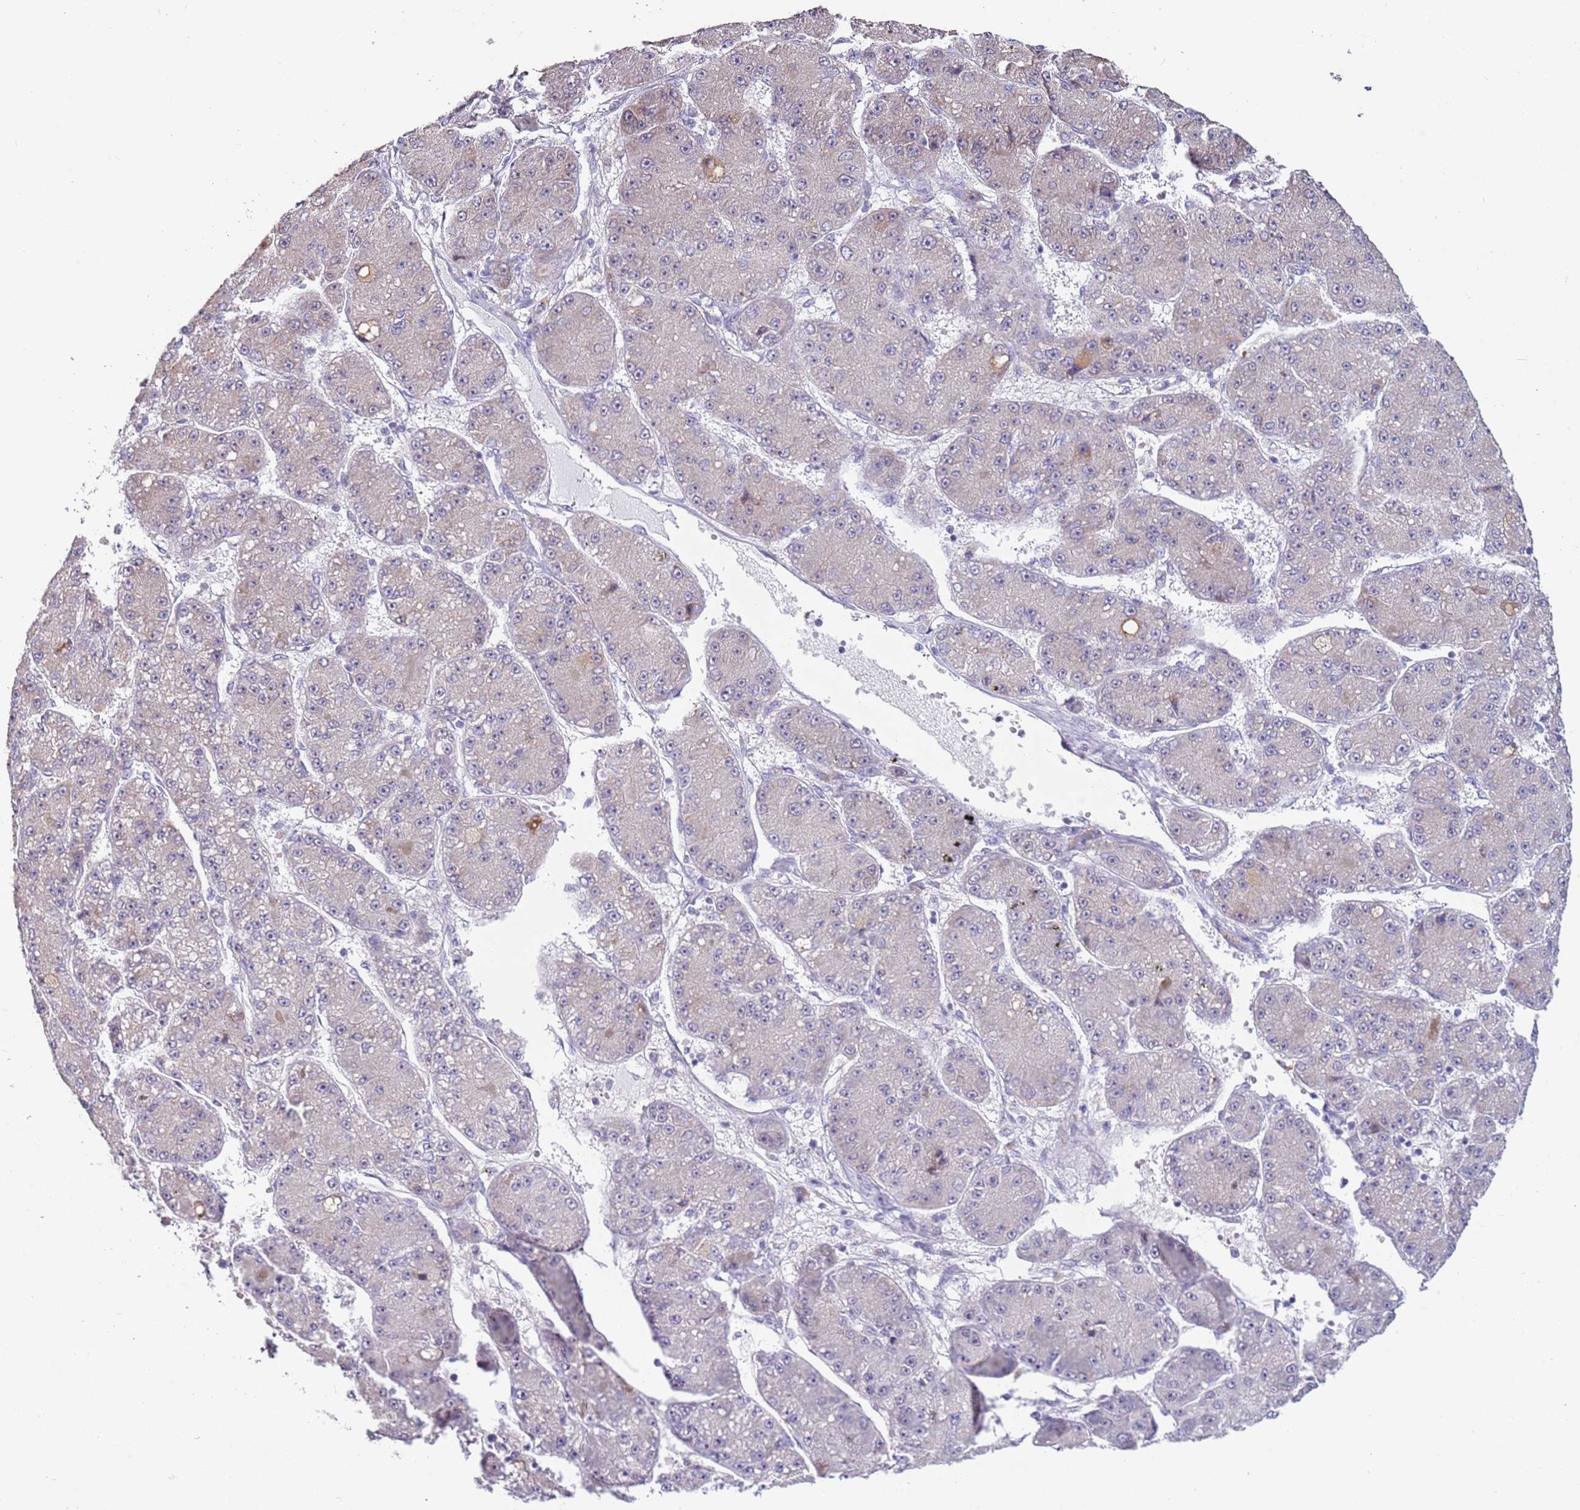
{"staining": {"intensity": "negative", "quantity": "none", "location": "none"}, "tissue": "liver cancer", "cell_type": "Tumor cells", "image_type": "cancer", "snomed": [{"axis": "morphology", "description": "Carcinoma, Hepatocellular, NOS"}, {"axis": "topography", "description": "Liver"}], "caption": "Tumor cells are negative for protein expression in human liver cancer.", "gene": "UCMA", "patient": {"sex": "male", "age": 67}}